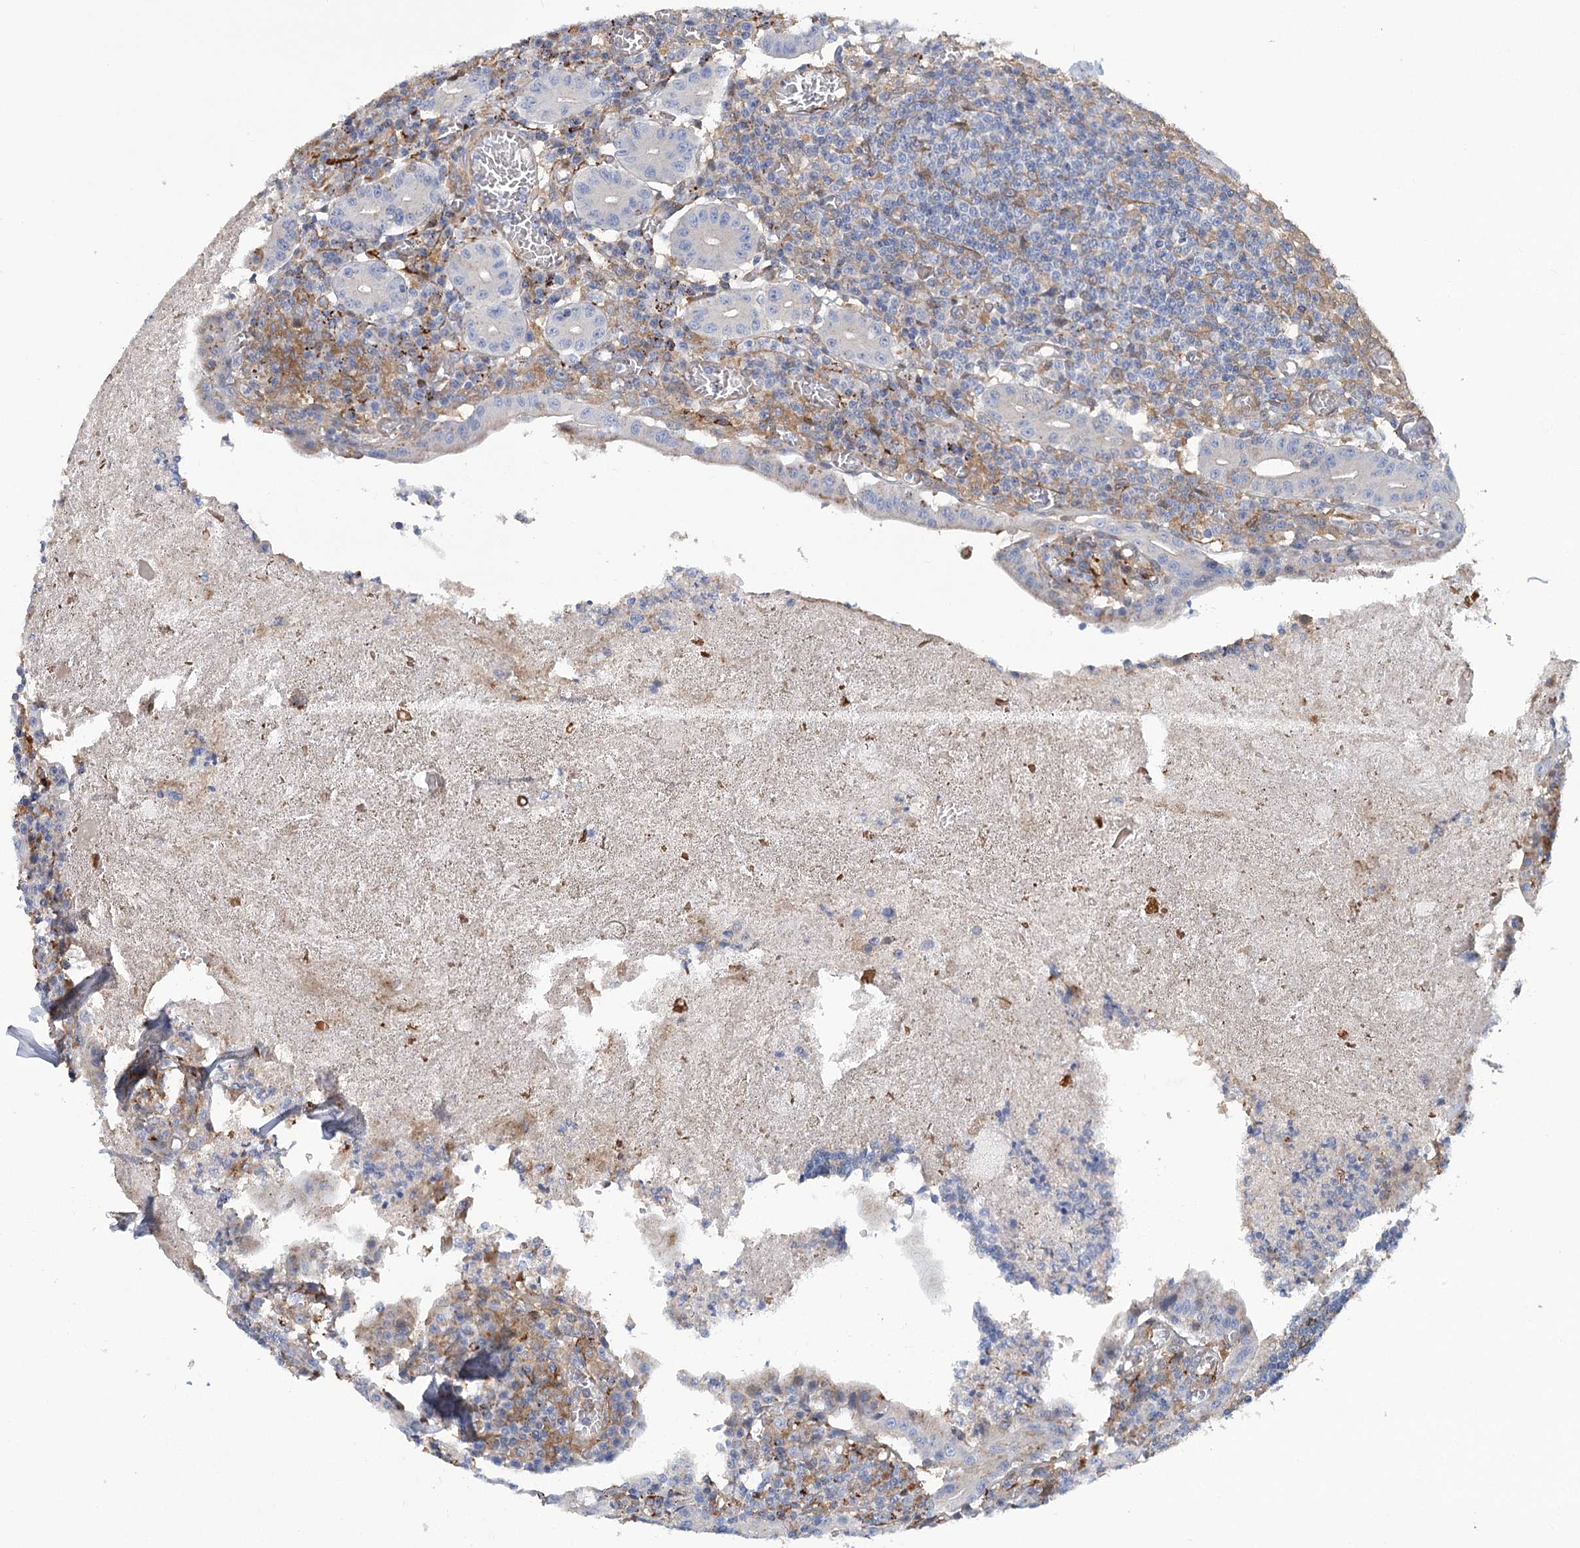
{"staining": {"intensity": "moderate", "quantity": "25%-75%", "location": "cytoplasmic/membranous"}, "tissue": "small intestine", "cell_type": "Glandular cells", "image_type": "normal", "snomed": [{"axis": "morphology", "description": "Normal tissue, NOS"}, {"axis": "morphology", "description": "Cystadenocarcinoma, serous, Metastatic site"}, {"axis": "topography", "description": "Small intestine"}], "caption": "Human small intestine stained with a brown dye demonstrates moderate cytoplasmic/membranous positive positivity in approximately 25%-75% of glandular cells.", "gene": "GUSB", "patient": {"sex": "female", "age": 61}}